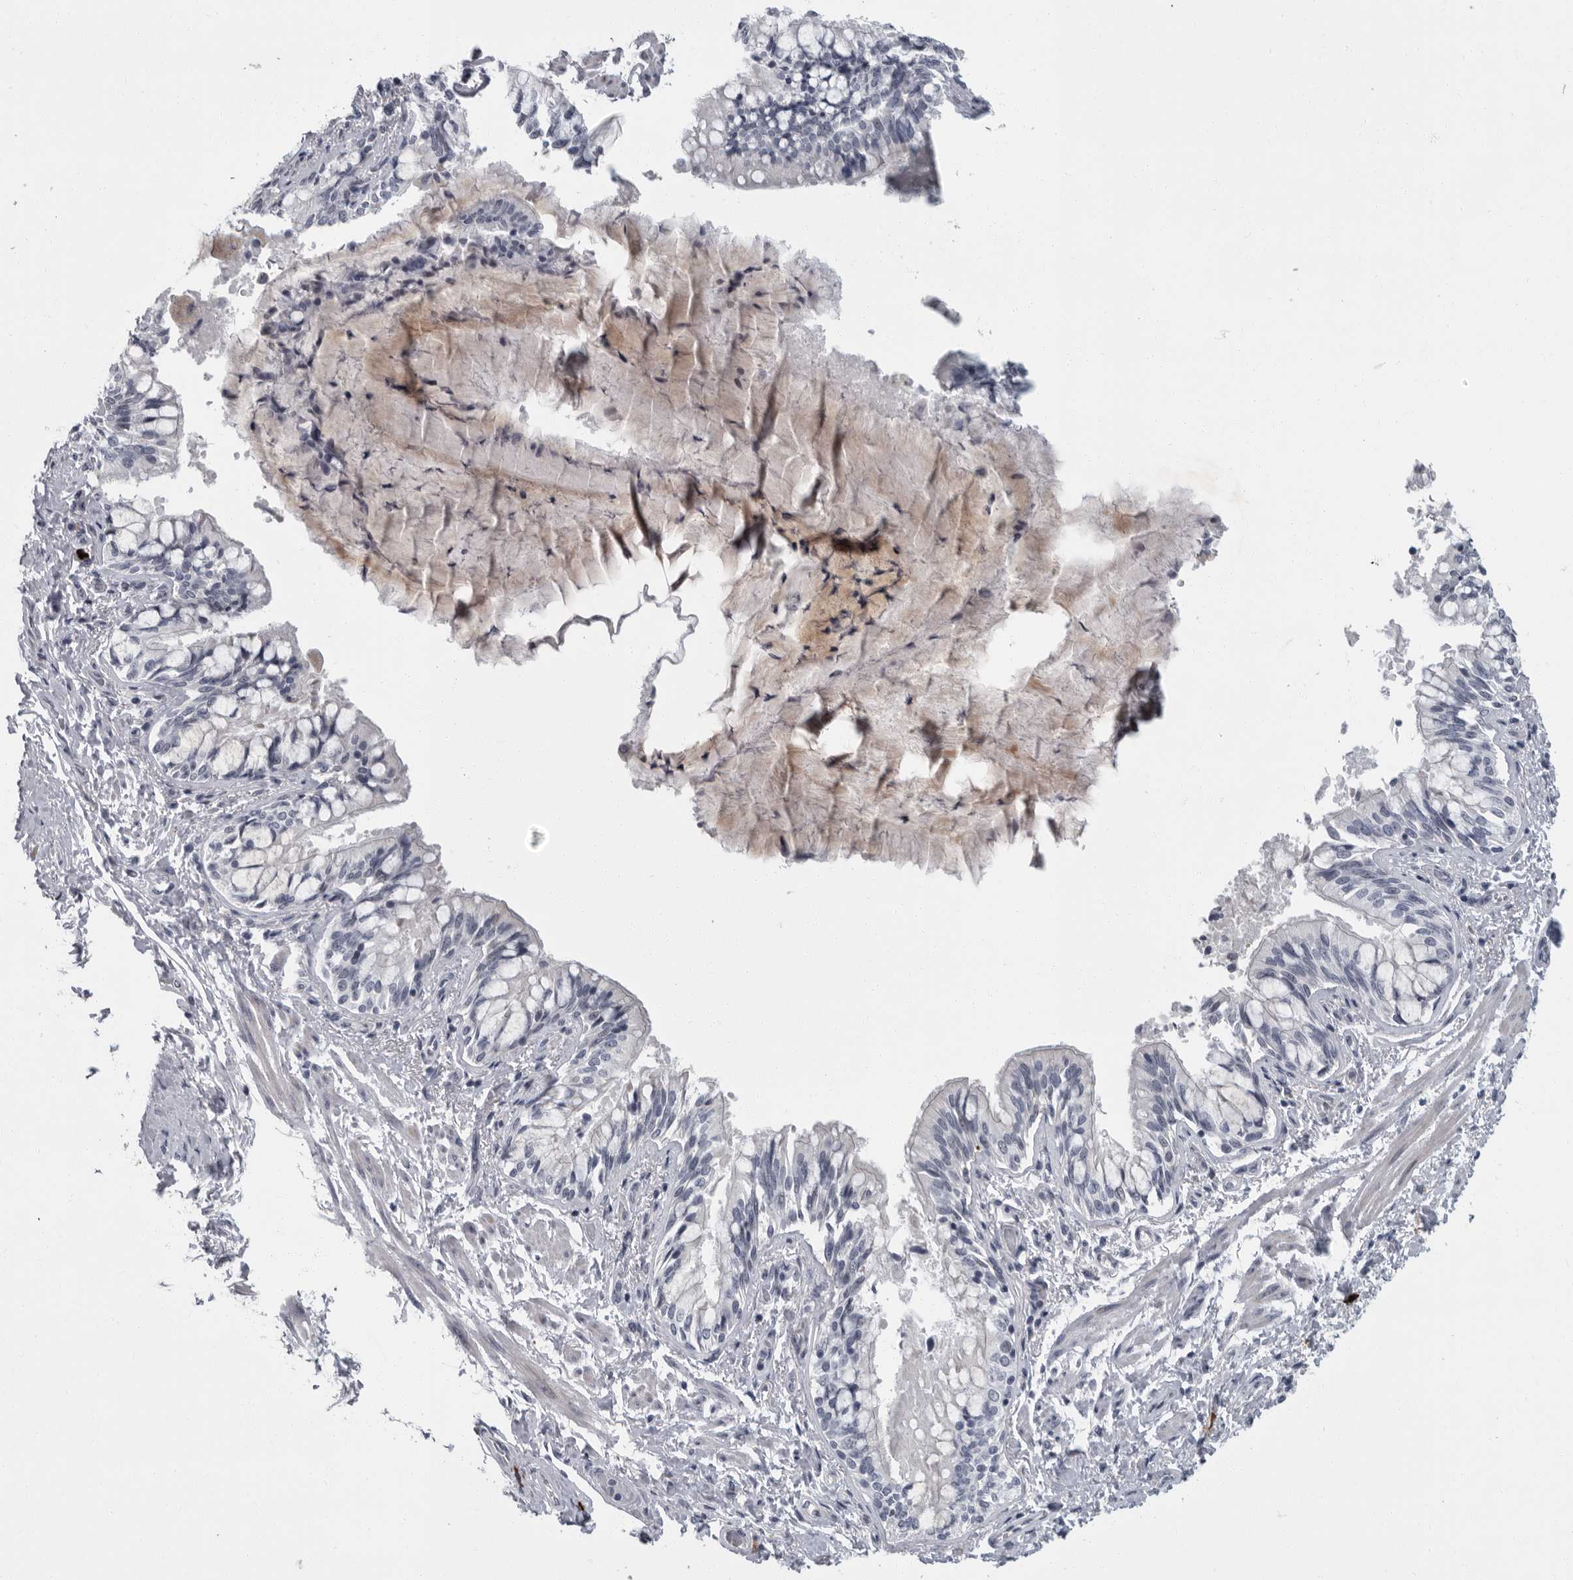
{"staining": {"intensity": "negative", "quantity": "none", "location": "none"}, "tissue": "bronchus", "cell_type": "Respiratory epithelial cells", "image_type": "normal", "snomed": [{"axis": "morphology", "description": "Normal tissue, NOS"}, {"axis": "morphology", "description": "Inflammation, NOS"}, {"axis": "topography", "description": "Bronchus"}, {"axis": "topography", "description": "Lung"}], "caption": "Immunohistochemistry (IHC) image of benign bronchus stained for a protein (brown), which exhibits no expression in respiratory epithelial cells.", "gene": "SLC25A39", "patient": {"sex": "female", "age": 46}}